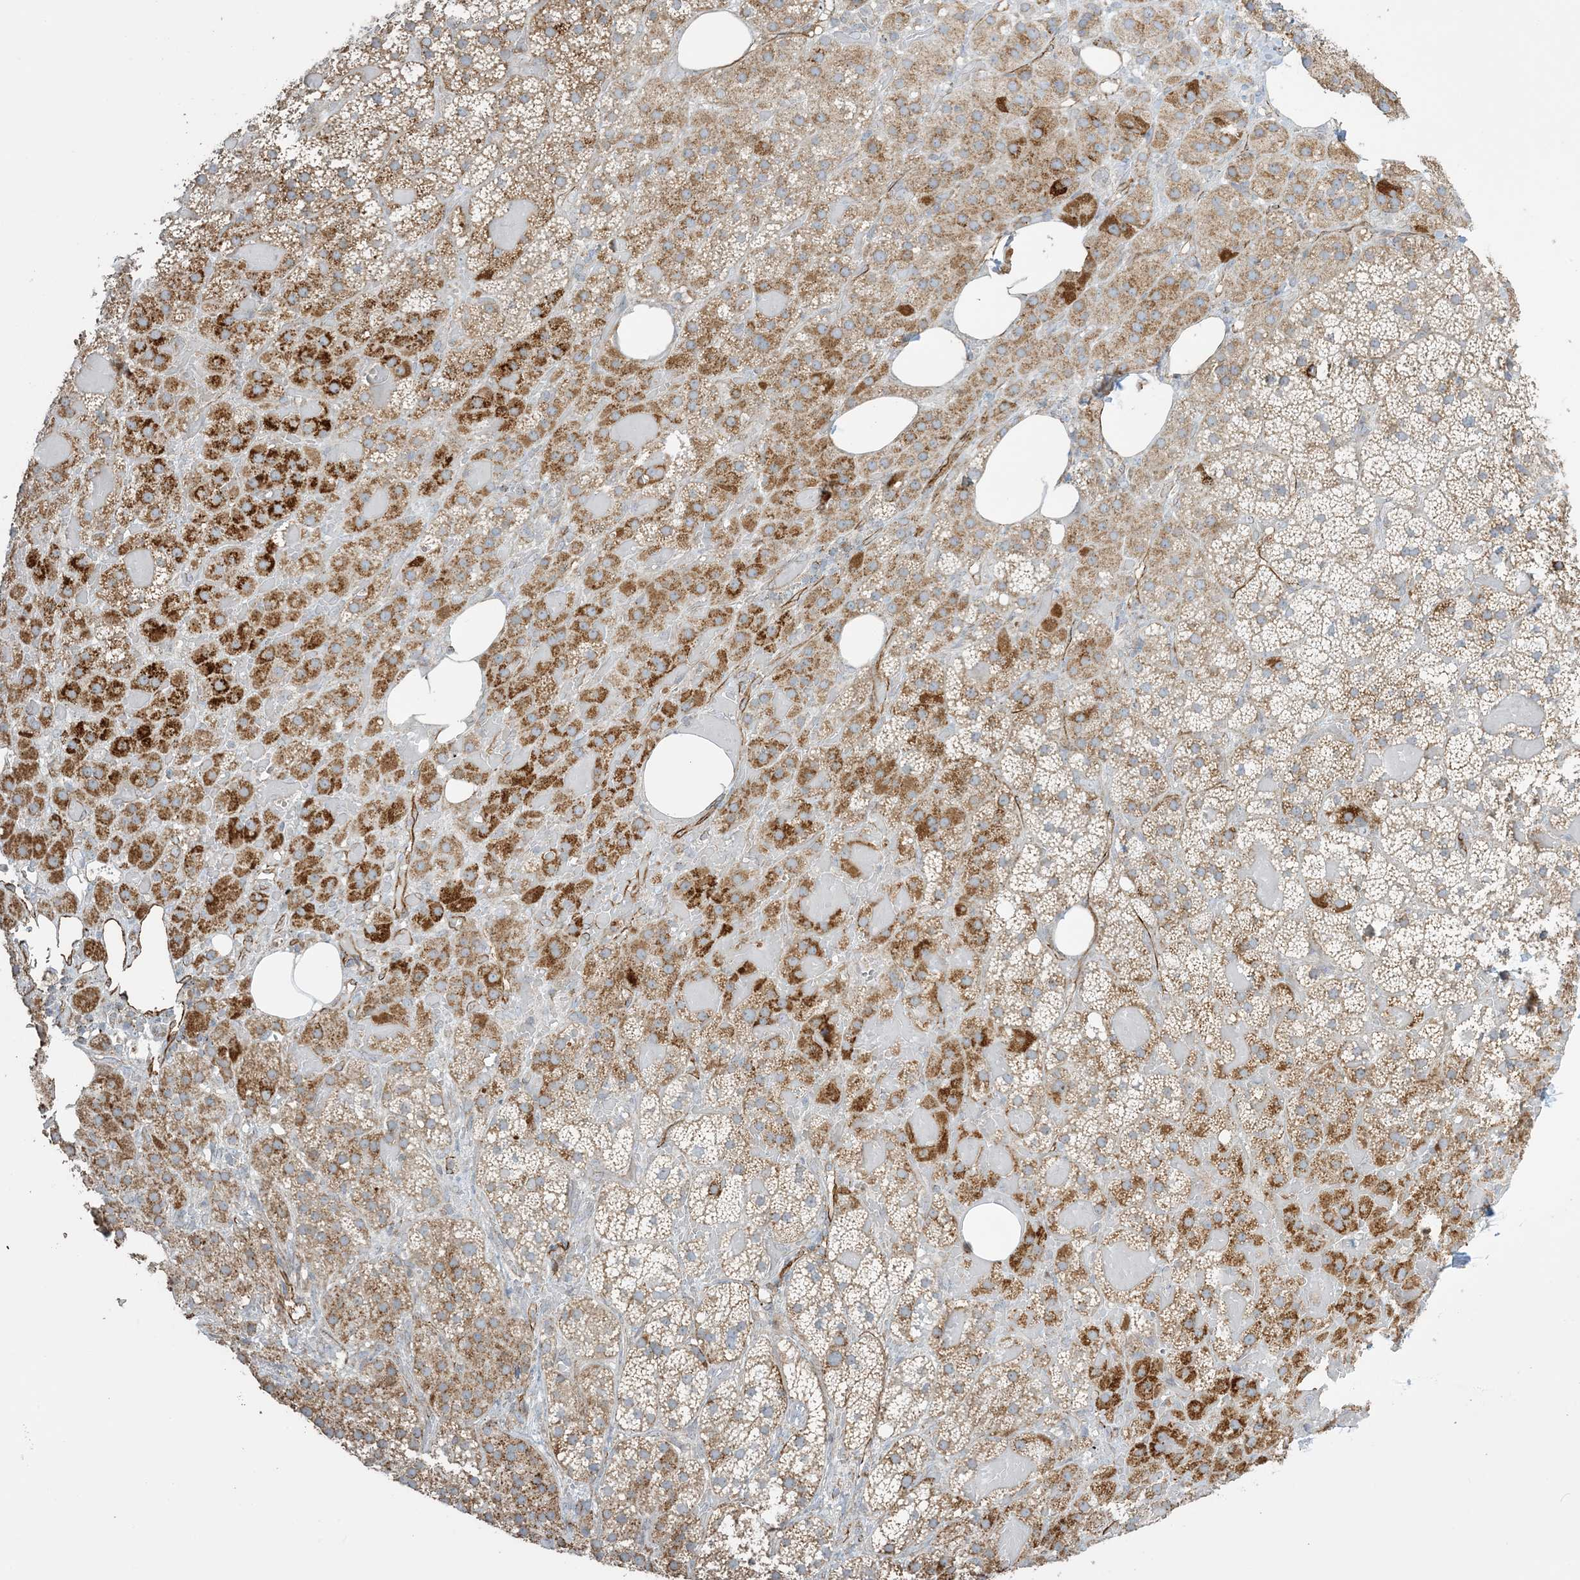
{"staining": {"intensity": "strong", "quantity": "25%-75%", "location": "cytoplasmic/membranous"}, "tissue": "adrenal gland", "cell_type": "Glandular cells", "image_type": "normal", "snomed": [{"axis": "morphology", "description": "Normal tissue, NOS"}, {"axis": "topography", "description": "Adrenal gland"}], "caption": "High-magnification brightfield microscopy of benign adrenal gland stained with DAB (3,3'-diaminobenzidine) (brown) and counterstained with hematoxylin (blue). glandular cells exhibit strong cytoplasmic/membranous expression is seen in approximately25%-75% of cells. Using DAB (brown) and hematoxylin (blue) stains, captured at high magnification using brightfield microscopy.", "gene": "AGA", "patient": {"sex": "female", "age": 59}}